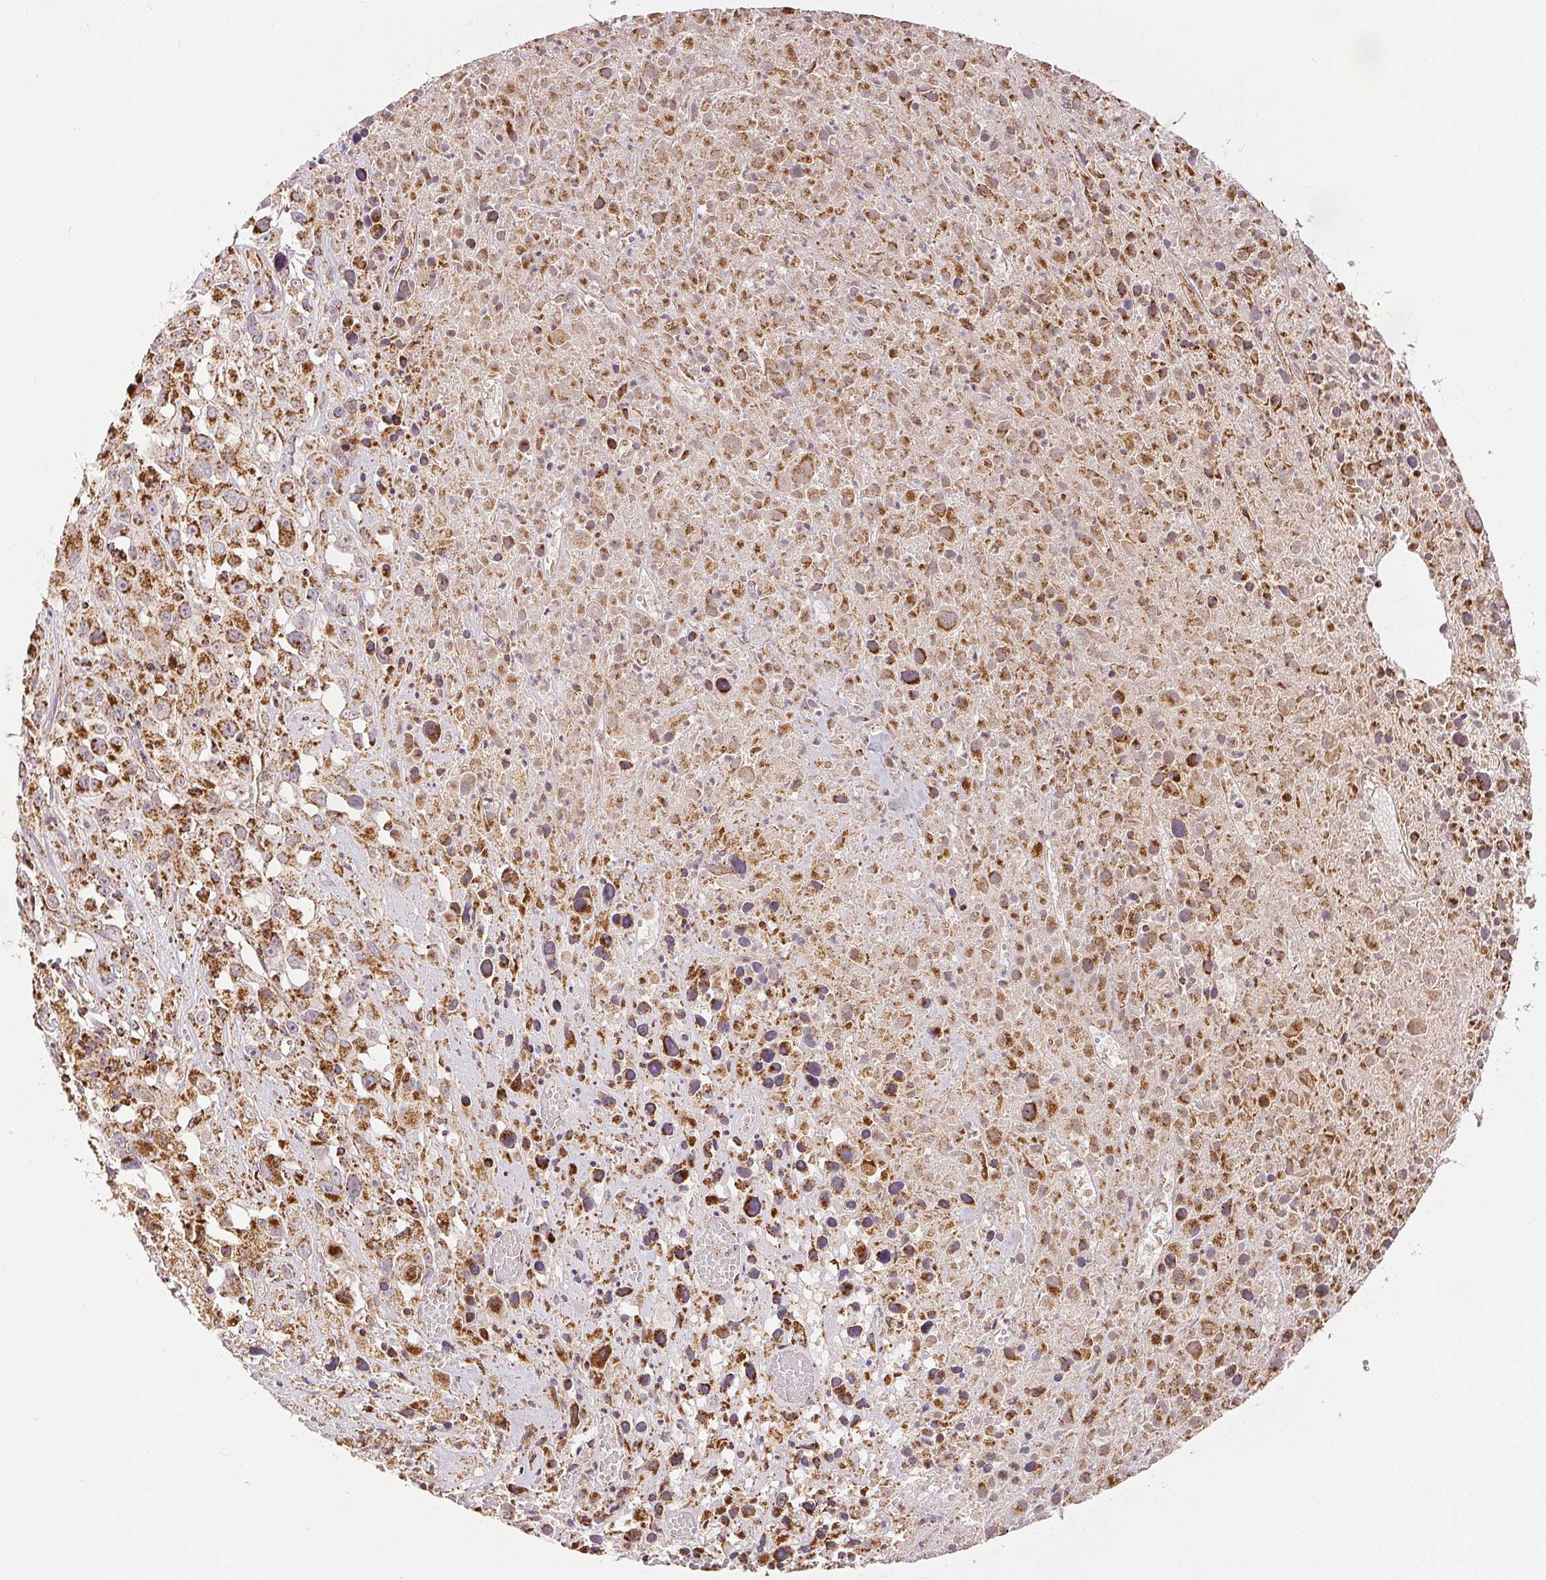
{"staining": {"intensity": "moderate", "quantity": ">75%", "location": "cytoplasmic/membranous"}, "tissue": "melanoma", "cell_type": "Tumor cells", "image_type": "cancer", "snomed": [{"axis": "morphology", "description": "Malignant melanoma, Metastatic site"}, {"axis": "topography", "description": "Soft tissue"}], "caption": "The micrograph exhibits immunohistochemical staining of malignant melanoma (metastatic site). There is moderate cytoplasmic/membranous staining is appreciated in about >75% of tumor cells.", "gene": "SDHB", "patient": {"sex": "male", "age": 50}}